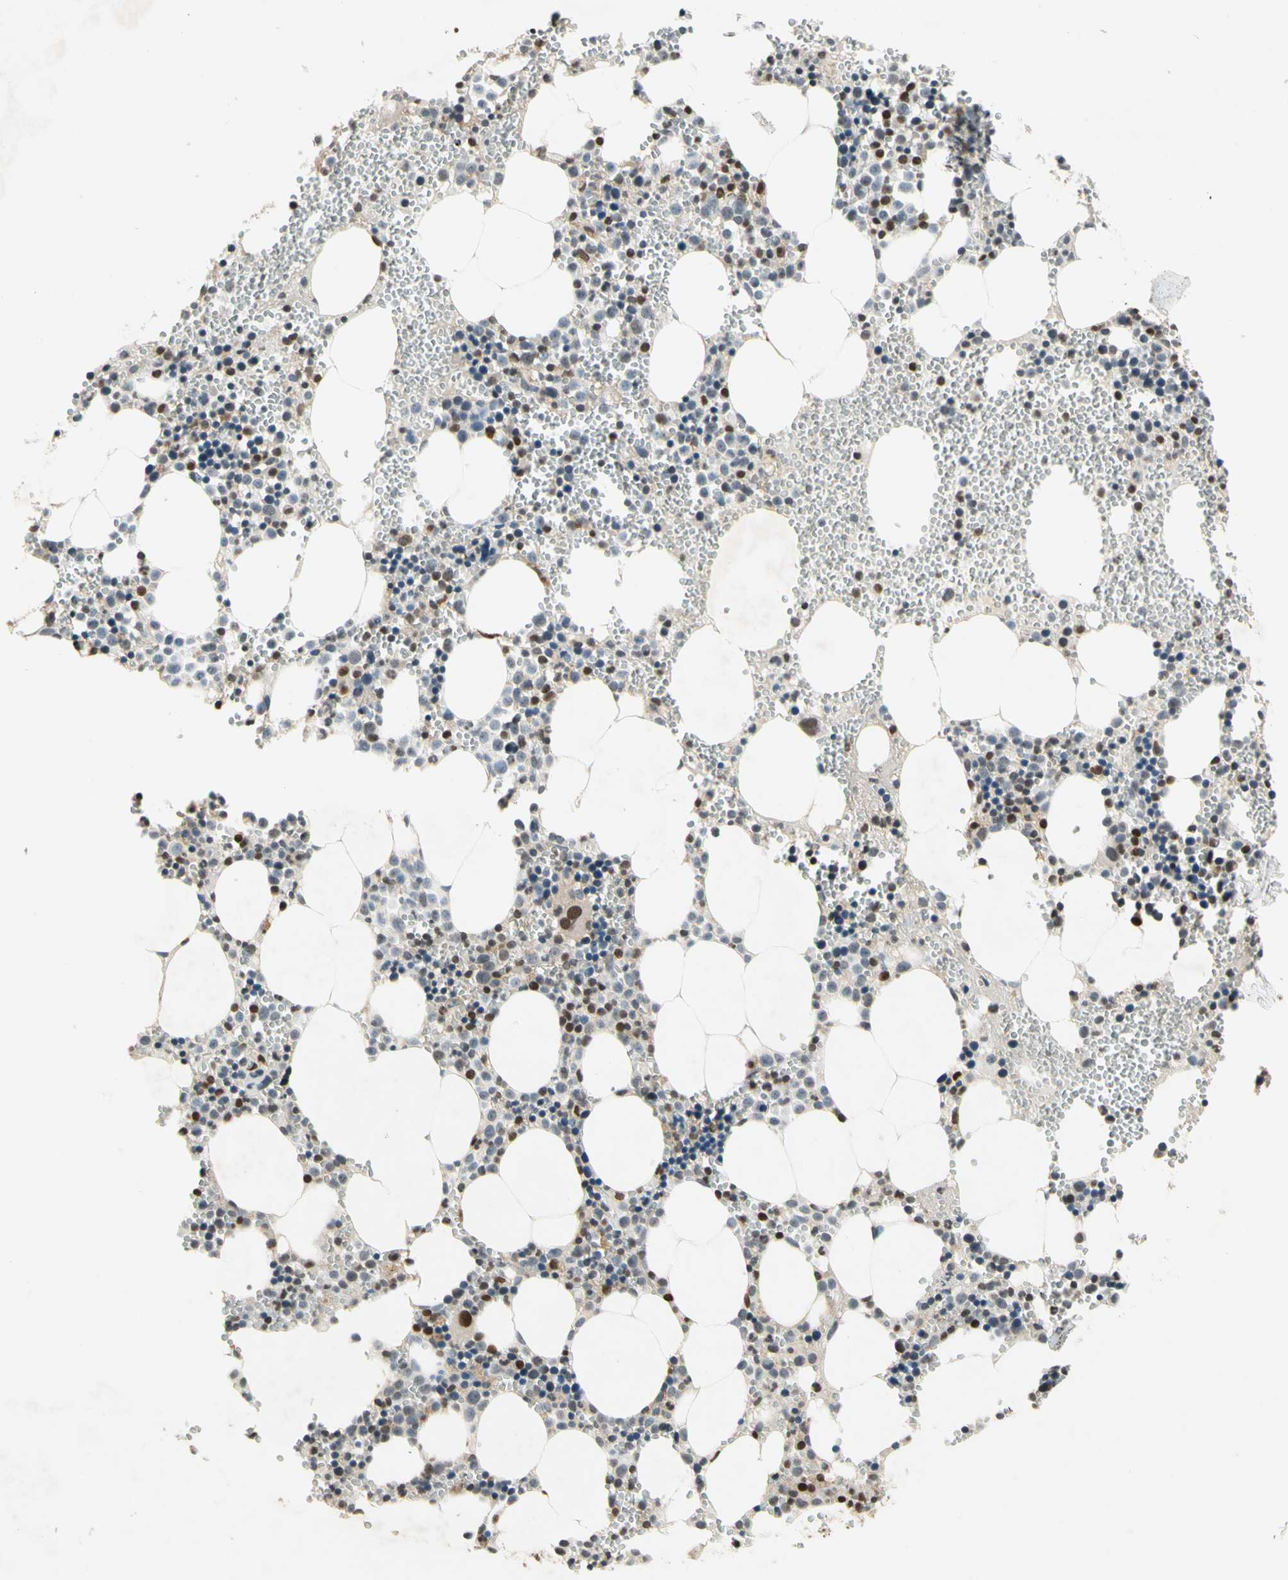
{"staining": {"intensity": "moderate", "quantity": "<25%", "location": "nuclear"}, "tissue": "bone marrow", "cell_type": "Hematopoietic cells", "image_type": "normal", "snomed": [{"axis": "morphology", "description": "Normal tissue, NOS"}, {"axis": "morphology", "description": "Inflammation, NOS"}, {"axis": "topography", "description": "Bone marrow"}], "caption": "Approximately <25% of hematopoietic cells in unremarkable human bone marrow reveal moderate nuclear protein expression as visualized by brown immunohistochemical staining.", "gene": "GSR", "patient": {"sex": "male", "age": 42}}